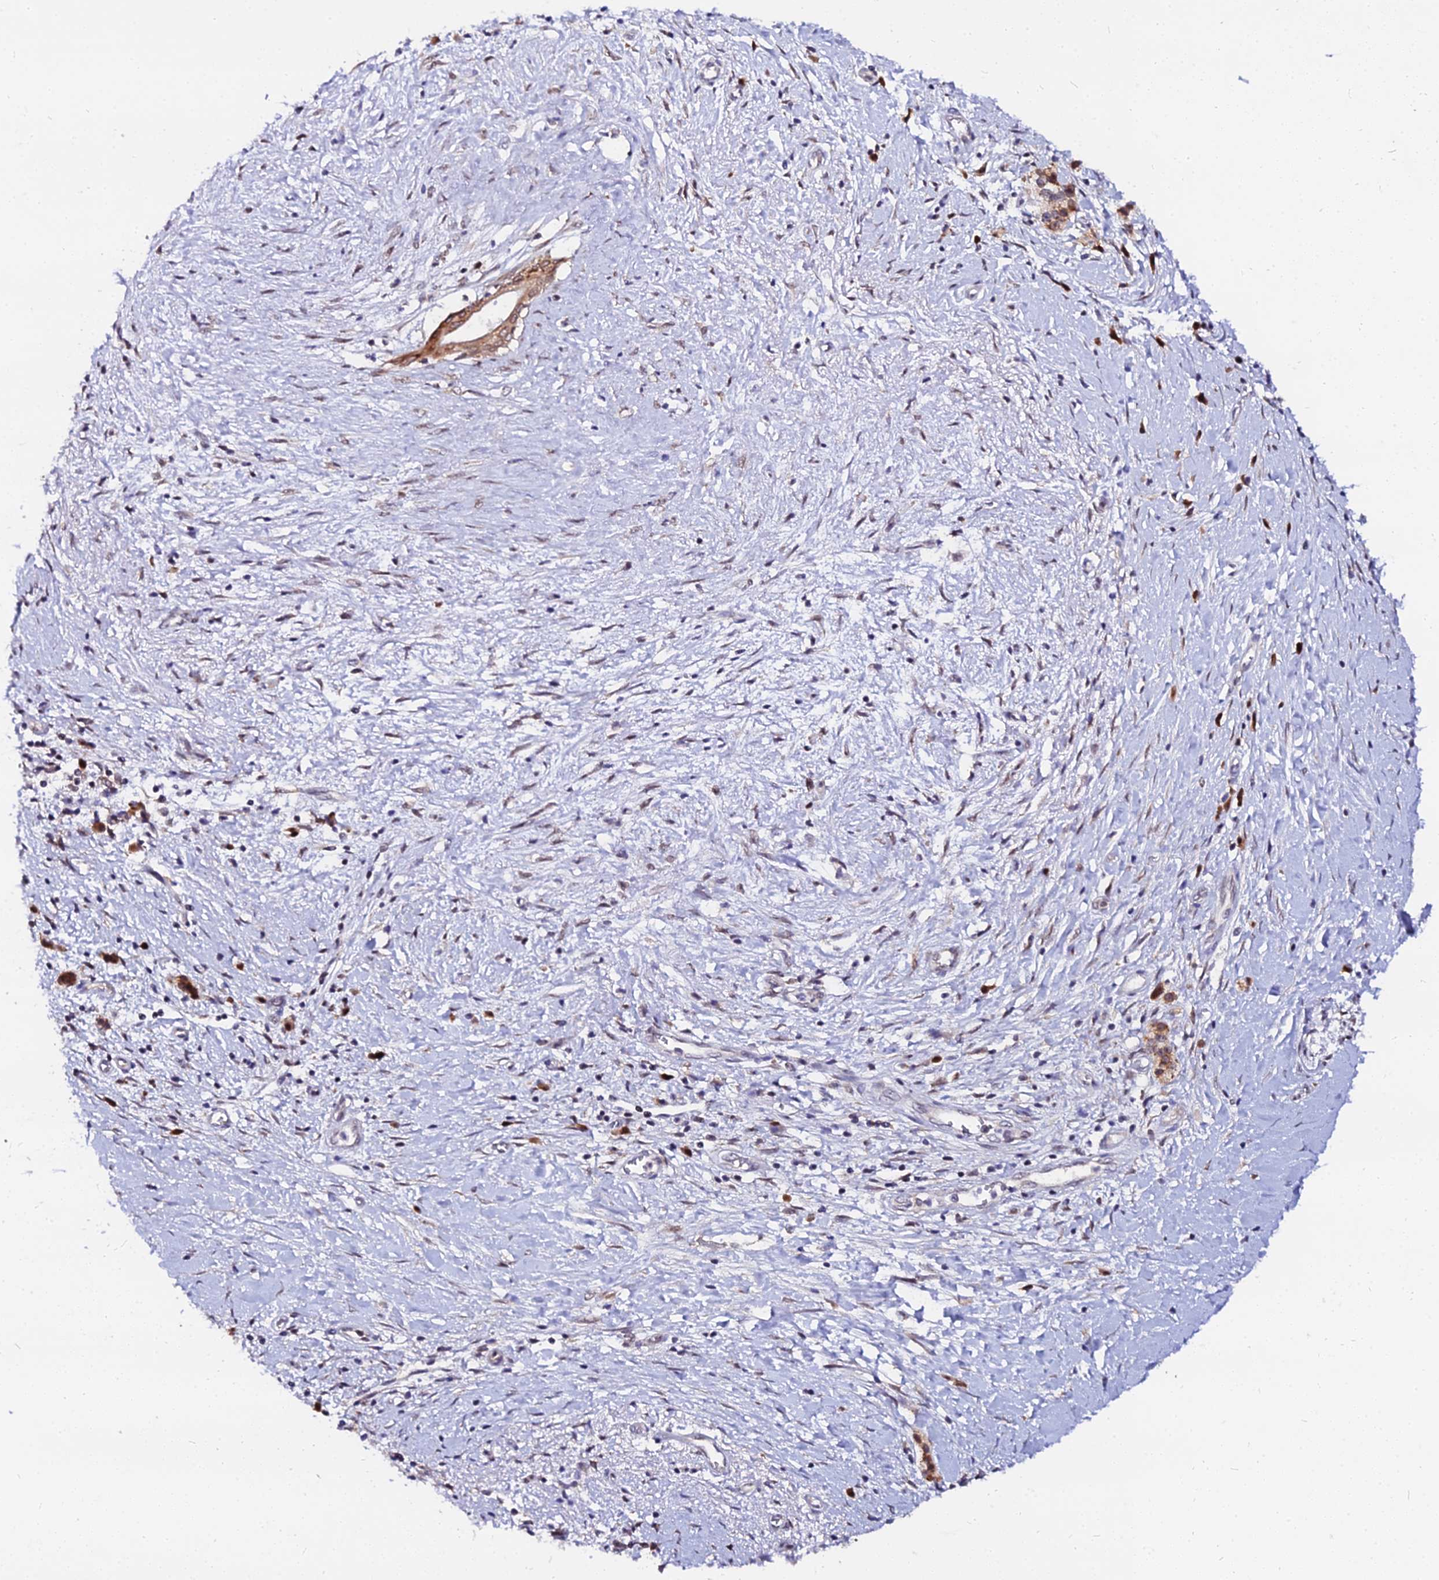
{"staining": {"intensity": "moderate", "quantity": ">75%", "location": "cytoplasmic/membranous"}, "tissue": "pancreatic cancer", "cell_type": "Tumor cells", "image_type": "cancer", "snomed": [{"axis": "morphology", "description": "Adenocarcinoma, NOS"}, {"axis": "topography", "description": "Pancreas"}], "caption": "Immunohistochemistry (IHC) of pancreatic adenocarcinoma shows medium levels of moderate cytoplasmic/membranous expression in approximately >75% of tumor cells. Ihc stains the protein of interest in brown and the nuclei are stained blue.", "gene": "RNF121", "patient": {"sex": "male", "age": 50}}